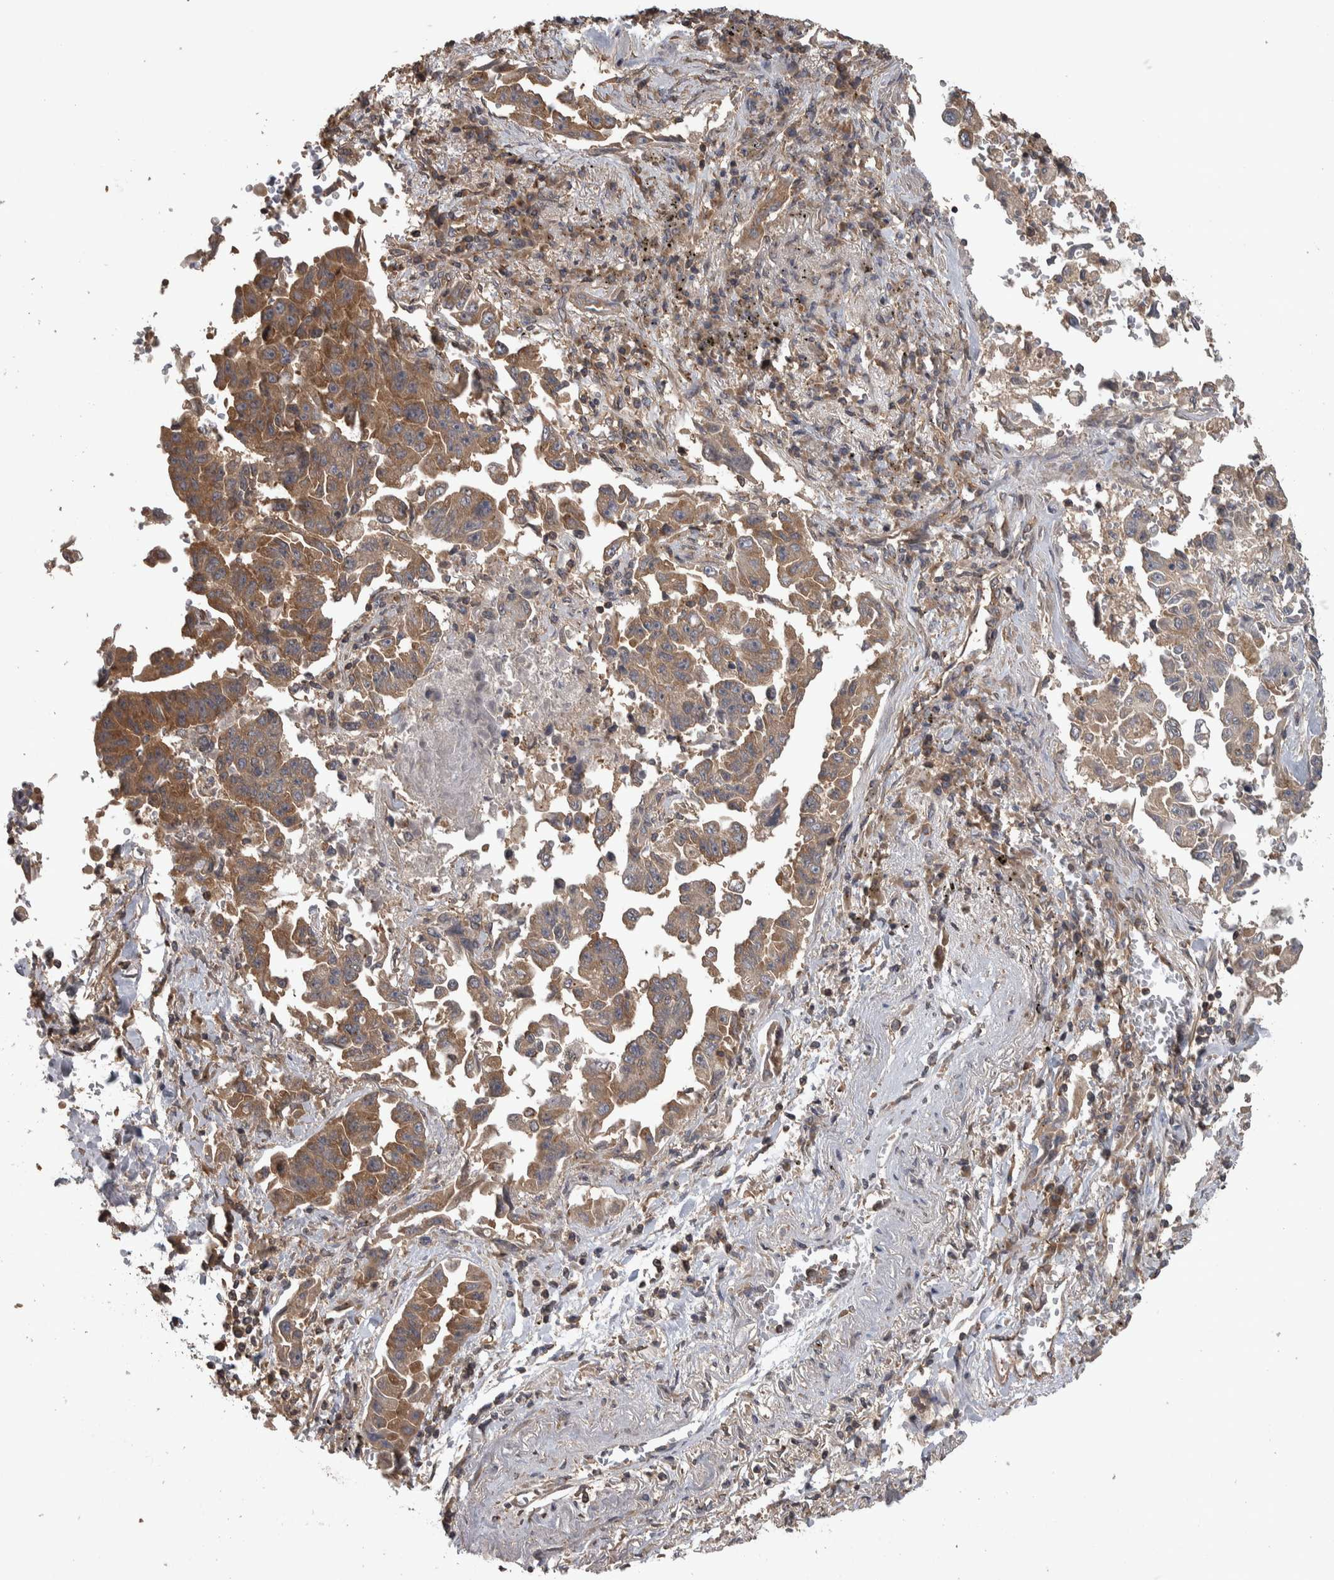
{"staining": {"intensity": "moderate", "quantity": ">75%", "location": "cytoplasmic/membranous"}, "tissue": "lung cancer", "cell_type": "Tumor cells", "image_type": "cancer", "snomed": [{"axis": "morphology", "description": "Adenocarcinoma, NOS"}, {"axis": "topography", "description": "Lung"}], "caption": "This micrograph shows lung cancer stained with immunohistochemistry to label a protein in brown. The cytoplasmic/membranous of tumor cells show moderate positivity for the protein. Nuclei are counter-stained blue.", "gene": "IFRD1", "patient": {"sex": "female", "age": 51}}